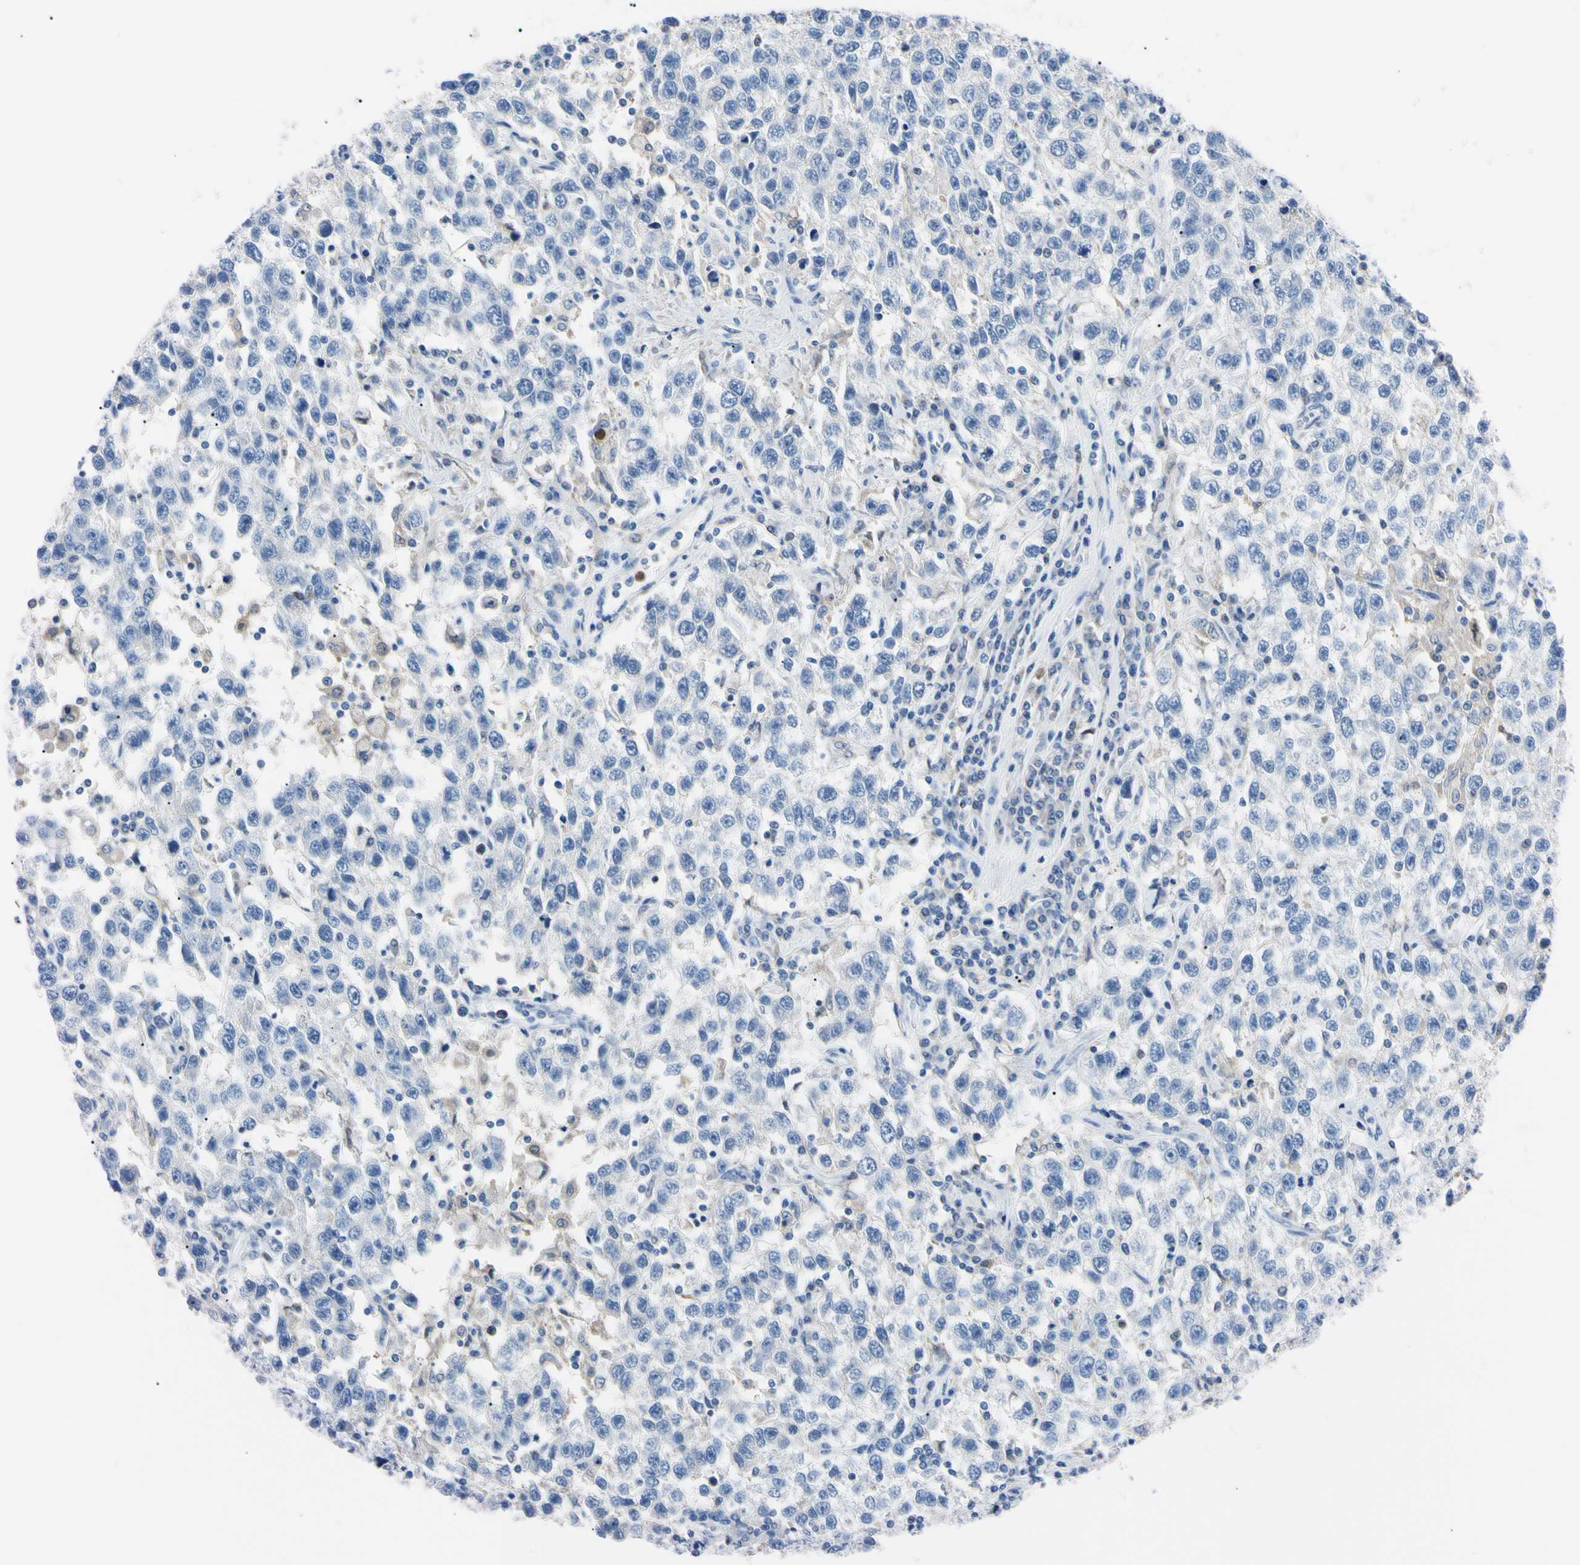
{"staining": {"intensity": "negative", "quantity": "none", "location": "none"}, "tissue": "testis cancer", "cell_type": "Tumor cells", "image_type": "cancer", "snomed": [{"axis": "morphology", "description": "Seminoma, NOS"}, {"axis": "topography", "description": "Testis"}], "caption": "Immunohistochemistry (IHC) of human seminoma (testis) exhibits no positivity in tumor cells.", "gene": "NCF4", "patient": {"sex": "male", "age": 41}}